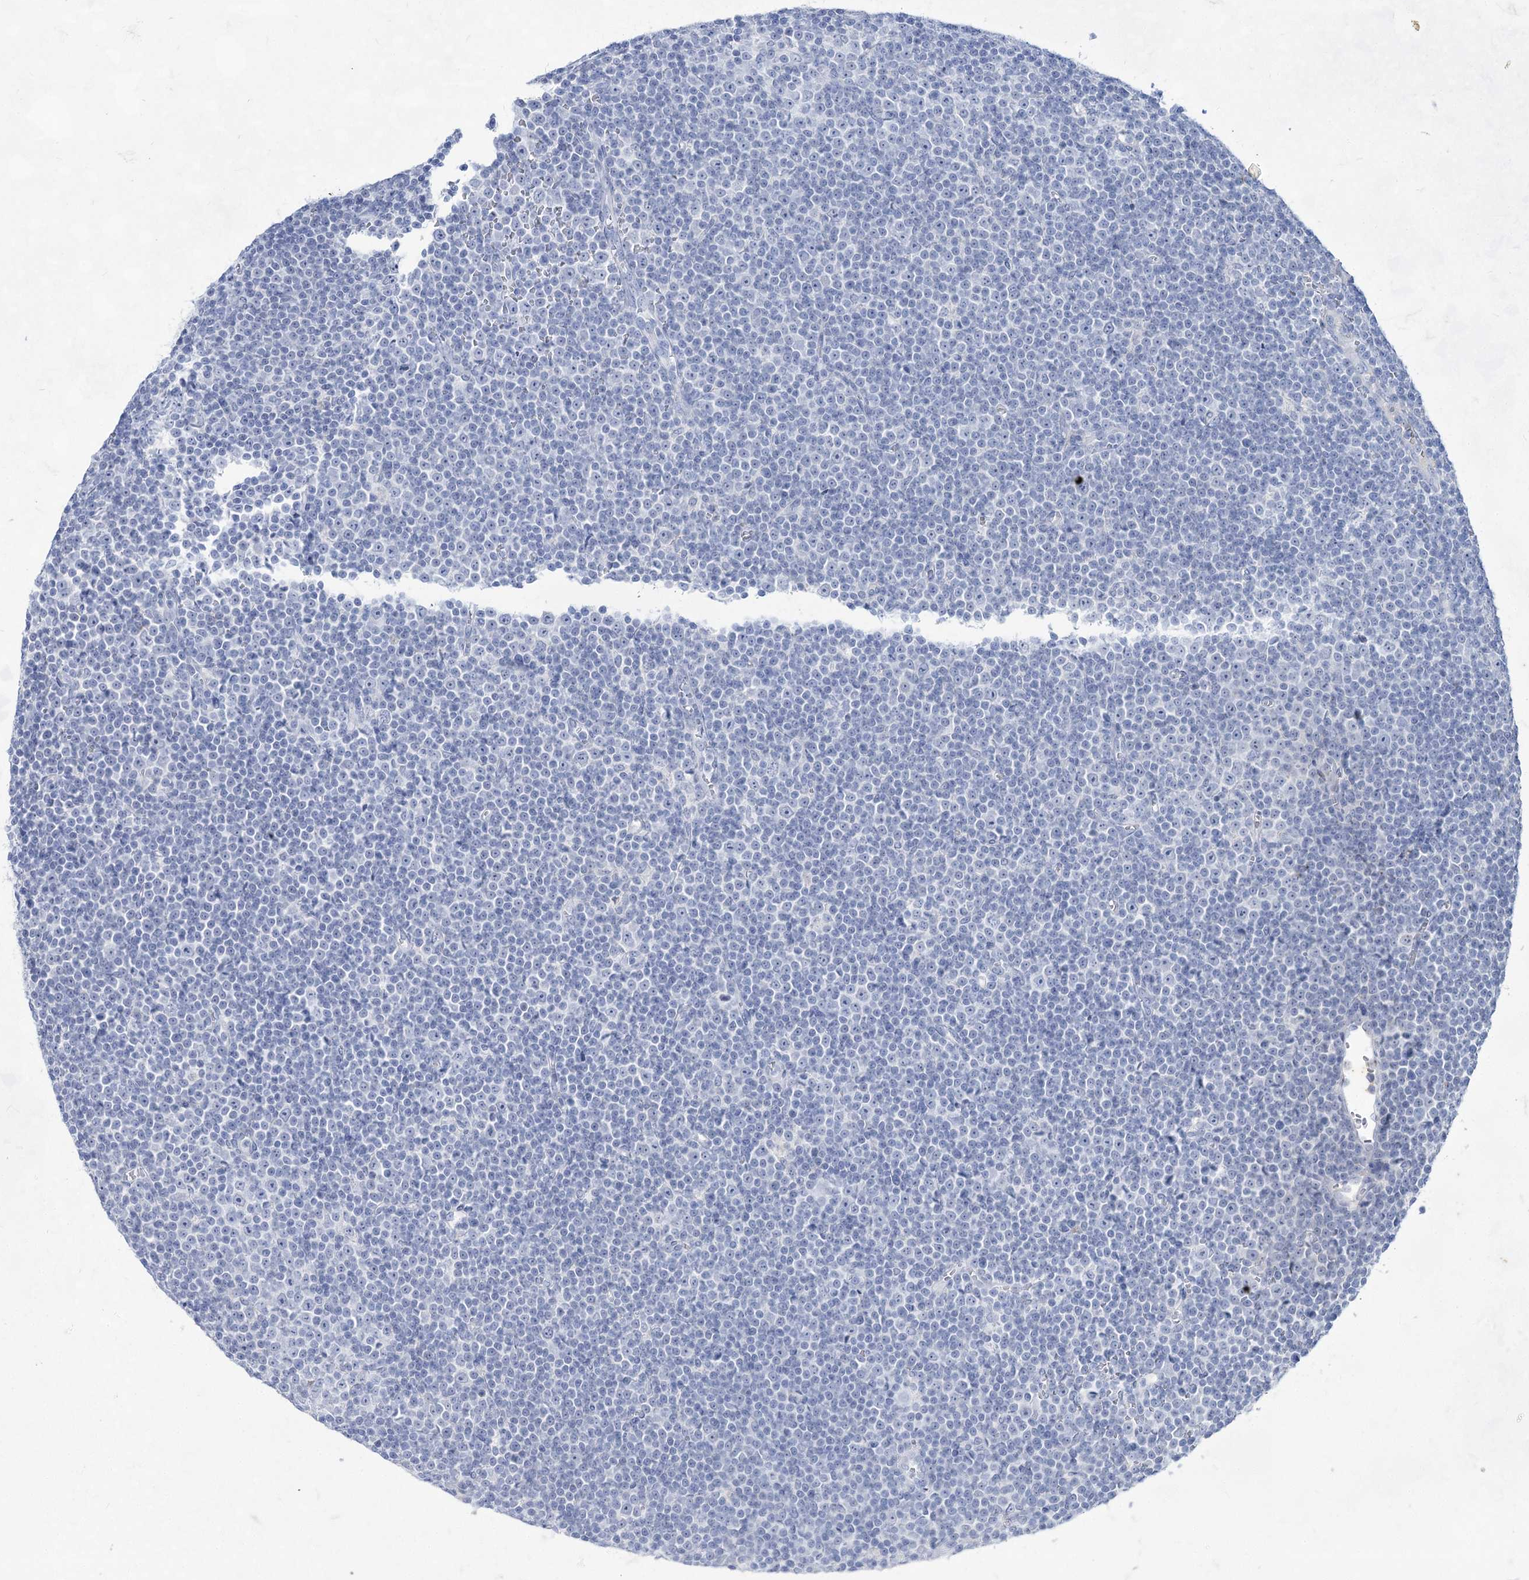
{"staining": {"intensity": "negative", "quantity": "none", "location": "none"}, "tissue": "lymphoma", "cell_type": "Tumor cells", "image_type": "cancer", "snomed": [{"axis": "morphology", "description": "Malignant lymphoma, non-Hodgkin's type, Low grade"}, {"axis": "topography", "description": "Lymph node"}], "caption": "IHC photomicrograph of low-grade malignant lymphoma, non-Hodgkin's type stained for a protein (brown), which shows no staining in tumor cells. The staining was performed using DAB to visualize the protein expression in brown, while the nuclei were stained in blue with hematoxylin (Magnification: 20x).", "gene": "ACRV1", "patient": {"sex": "female", "age": 67}}